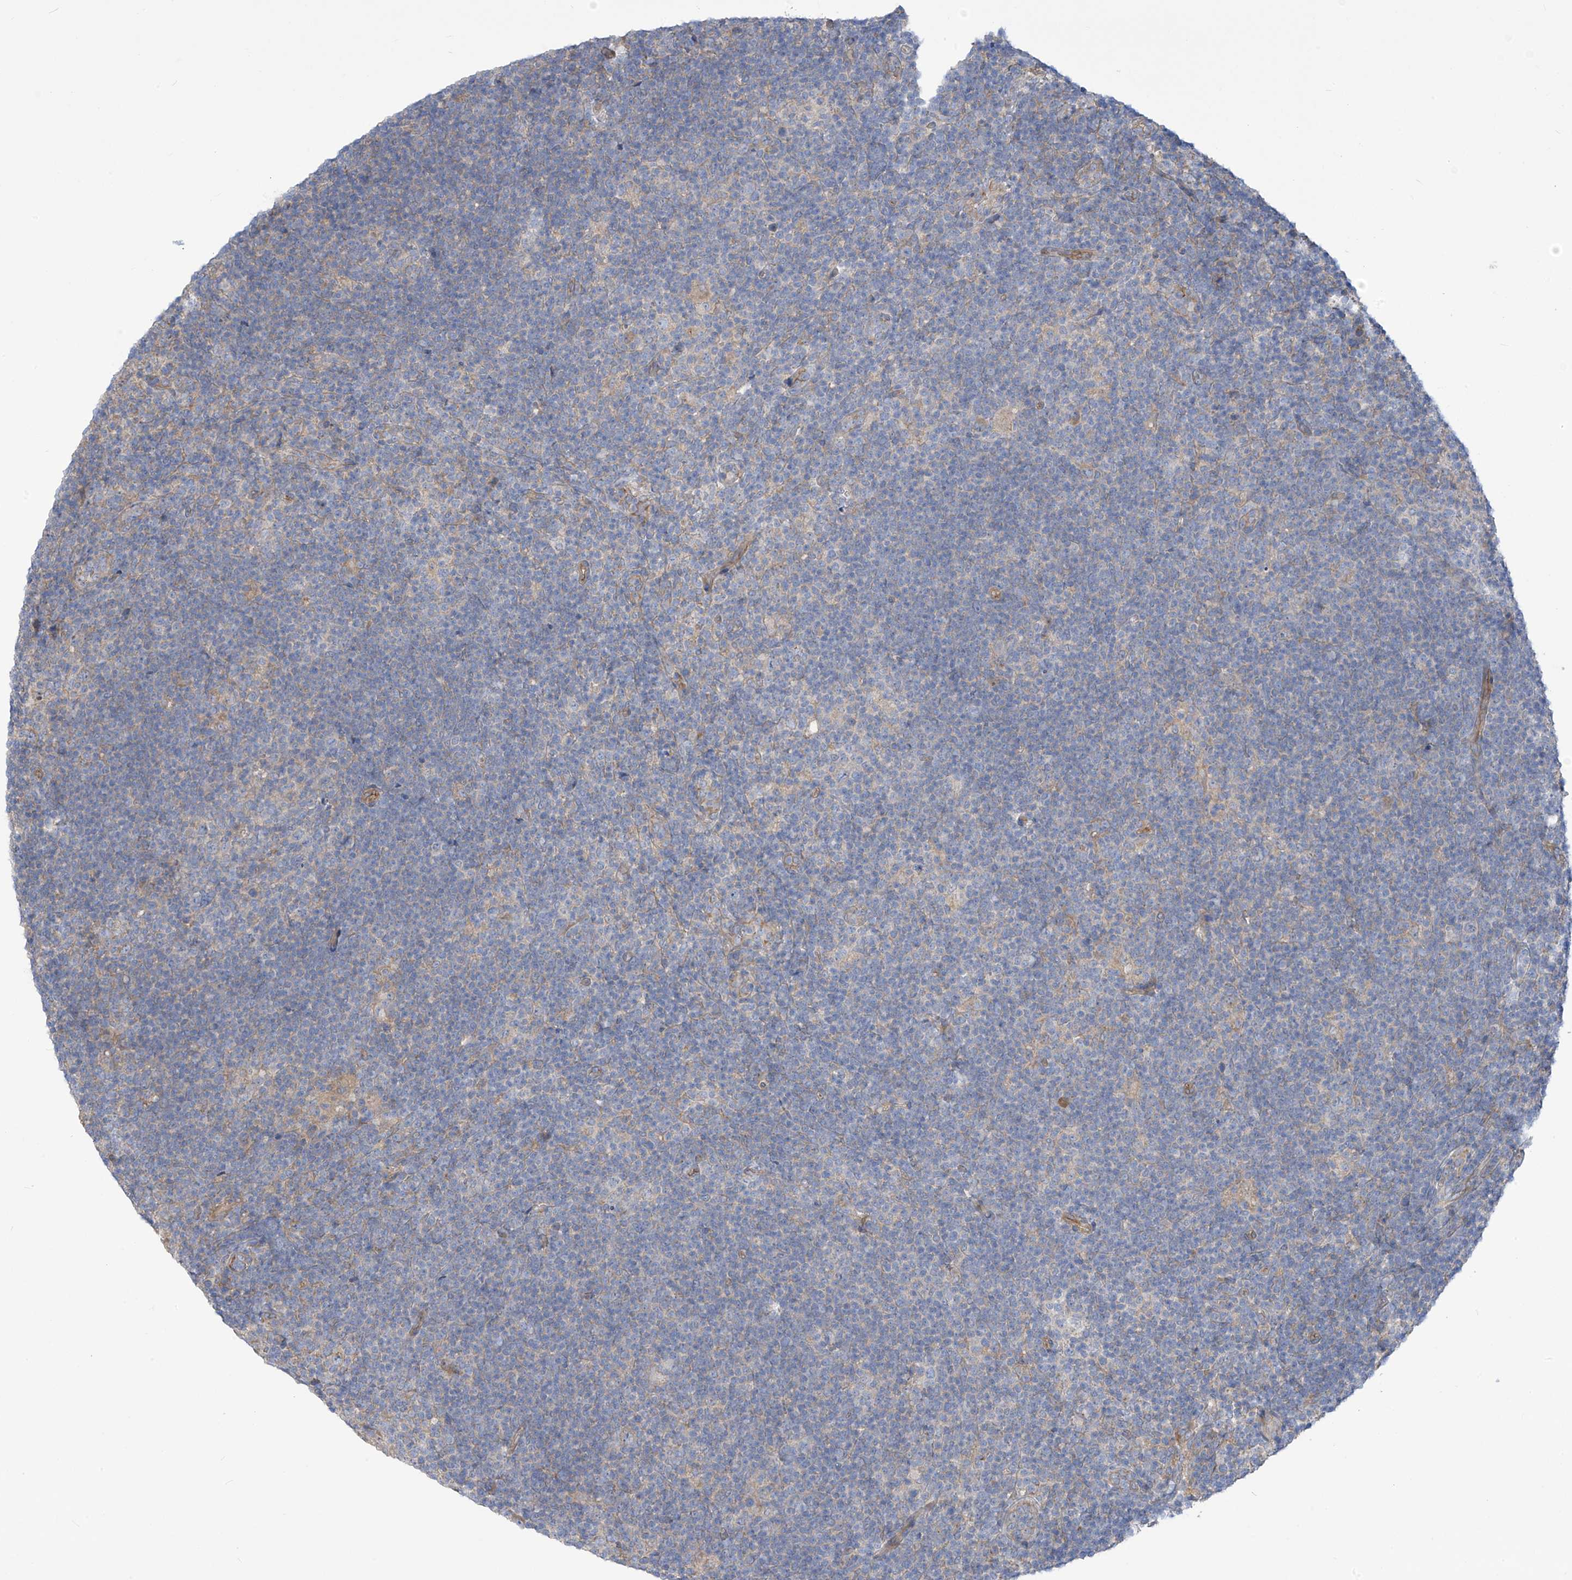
{"staining": {"intensity": "negative", "quantity": "none", "location": "none"}, "tissue": "lymphoma", "cell_type": "Tumor cells", "image_type": "cancer", "snomed": [{"axis": "morphology", "description": "Hodgkin's disease, NOS"}, {"axis": "topography", "description": "Lymph node"}], "caption": "Tumor cells show no significant expression in lymphoma.", "gene": "ADAT2", "patient": {"sex": "female", "age": 57}}